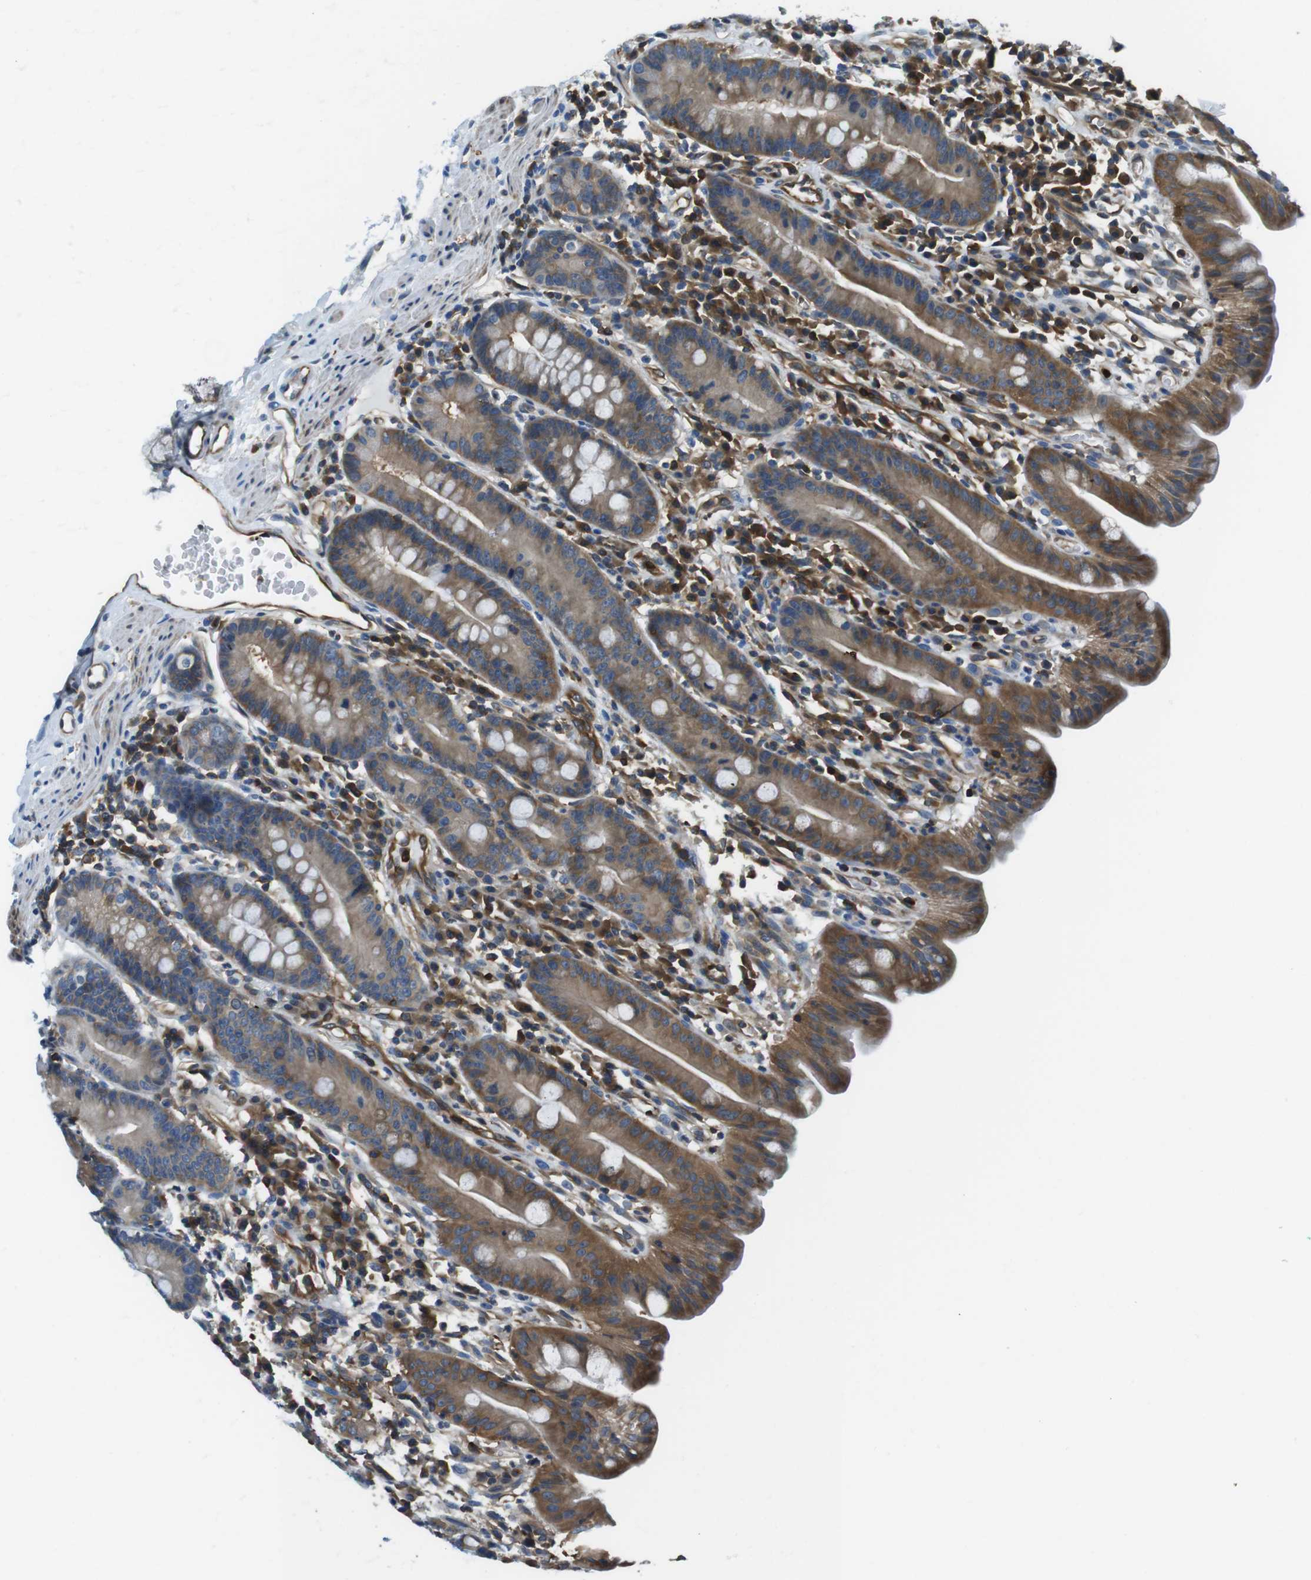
{"staining": {"intensity": "moderate", "quantity": ">75%", "location": "cytoplasmic/membranous"}, "tissue": "duodenum", "cell_type": "Glandular cells", "image_type": "normal", "snomed": [{"axis": "morphology", "description": "Normal tissue, NOS"}, {"axis": "topography", "description": "Duodenum"}], "caption": "DAB immunohistochemical staining of normal human duodenum displays moderate cytoplasmic/membranous protein expression in approximately >75% of glandular cells.", "gene": "TES", "patient": {"sex": "male", "age": 50}}